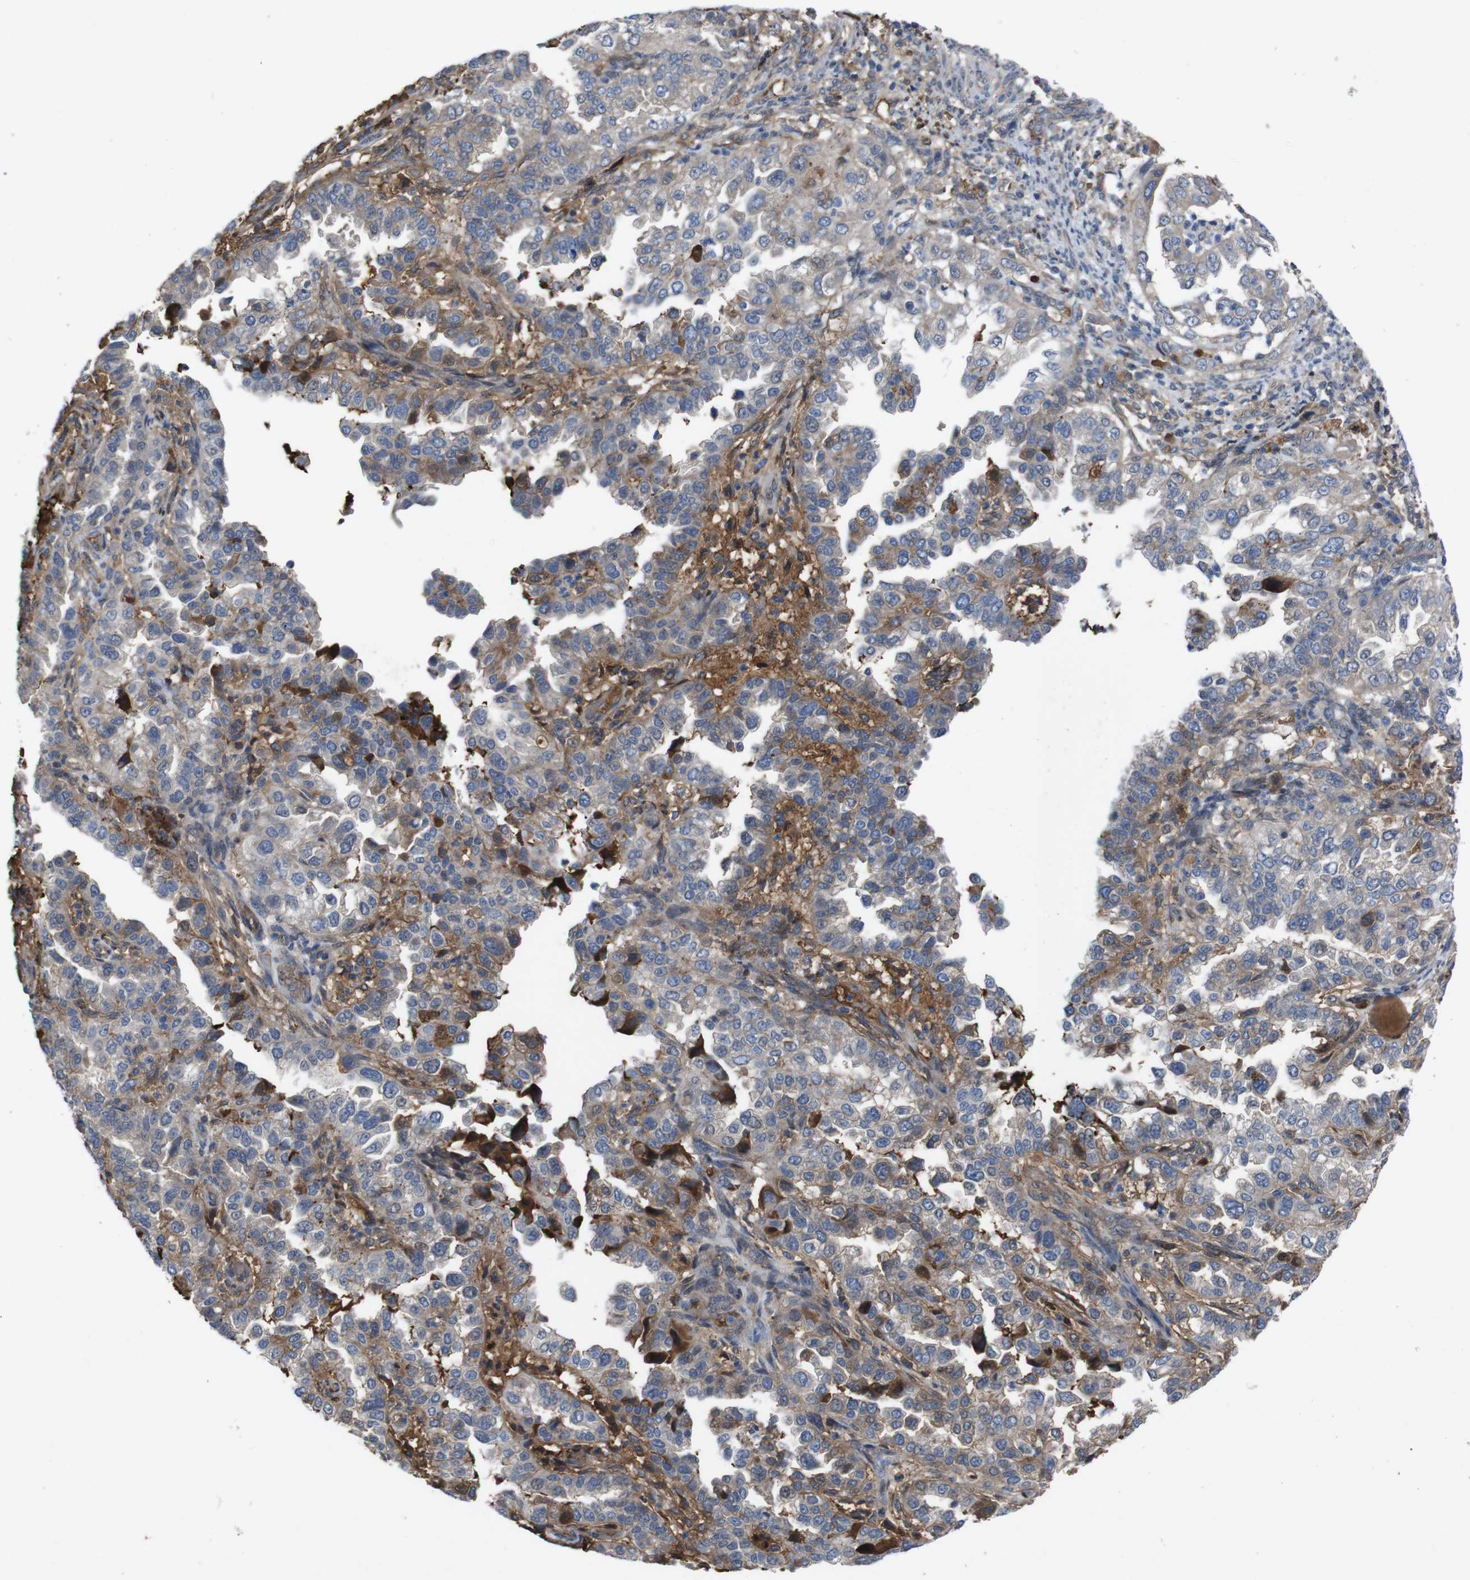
{"staining": {"intensity": "moderate", "quantity": "25%-75%", "location": "cytoplasmic/membranous"}, "tissue": "endometrial cancer", "cell_type": "Tumor cells", "image_type": "cancer", "snomed": [{"axis": "morphology", "description": "Adenocarcinoma, NOS"}, {"axis": "topography", "description": "Endometrium"}], "caption": "There is medium levels of moderate cytoplasmic/membranous staining in tumor cells of adenocarcinoma (endometrial), as demonstrated by immunohistochemical staining (brown color).", "gene": "SPTB", "patient": {"sex": "female", "age": 85}}